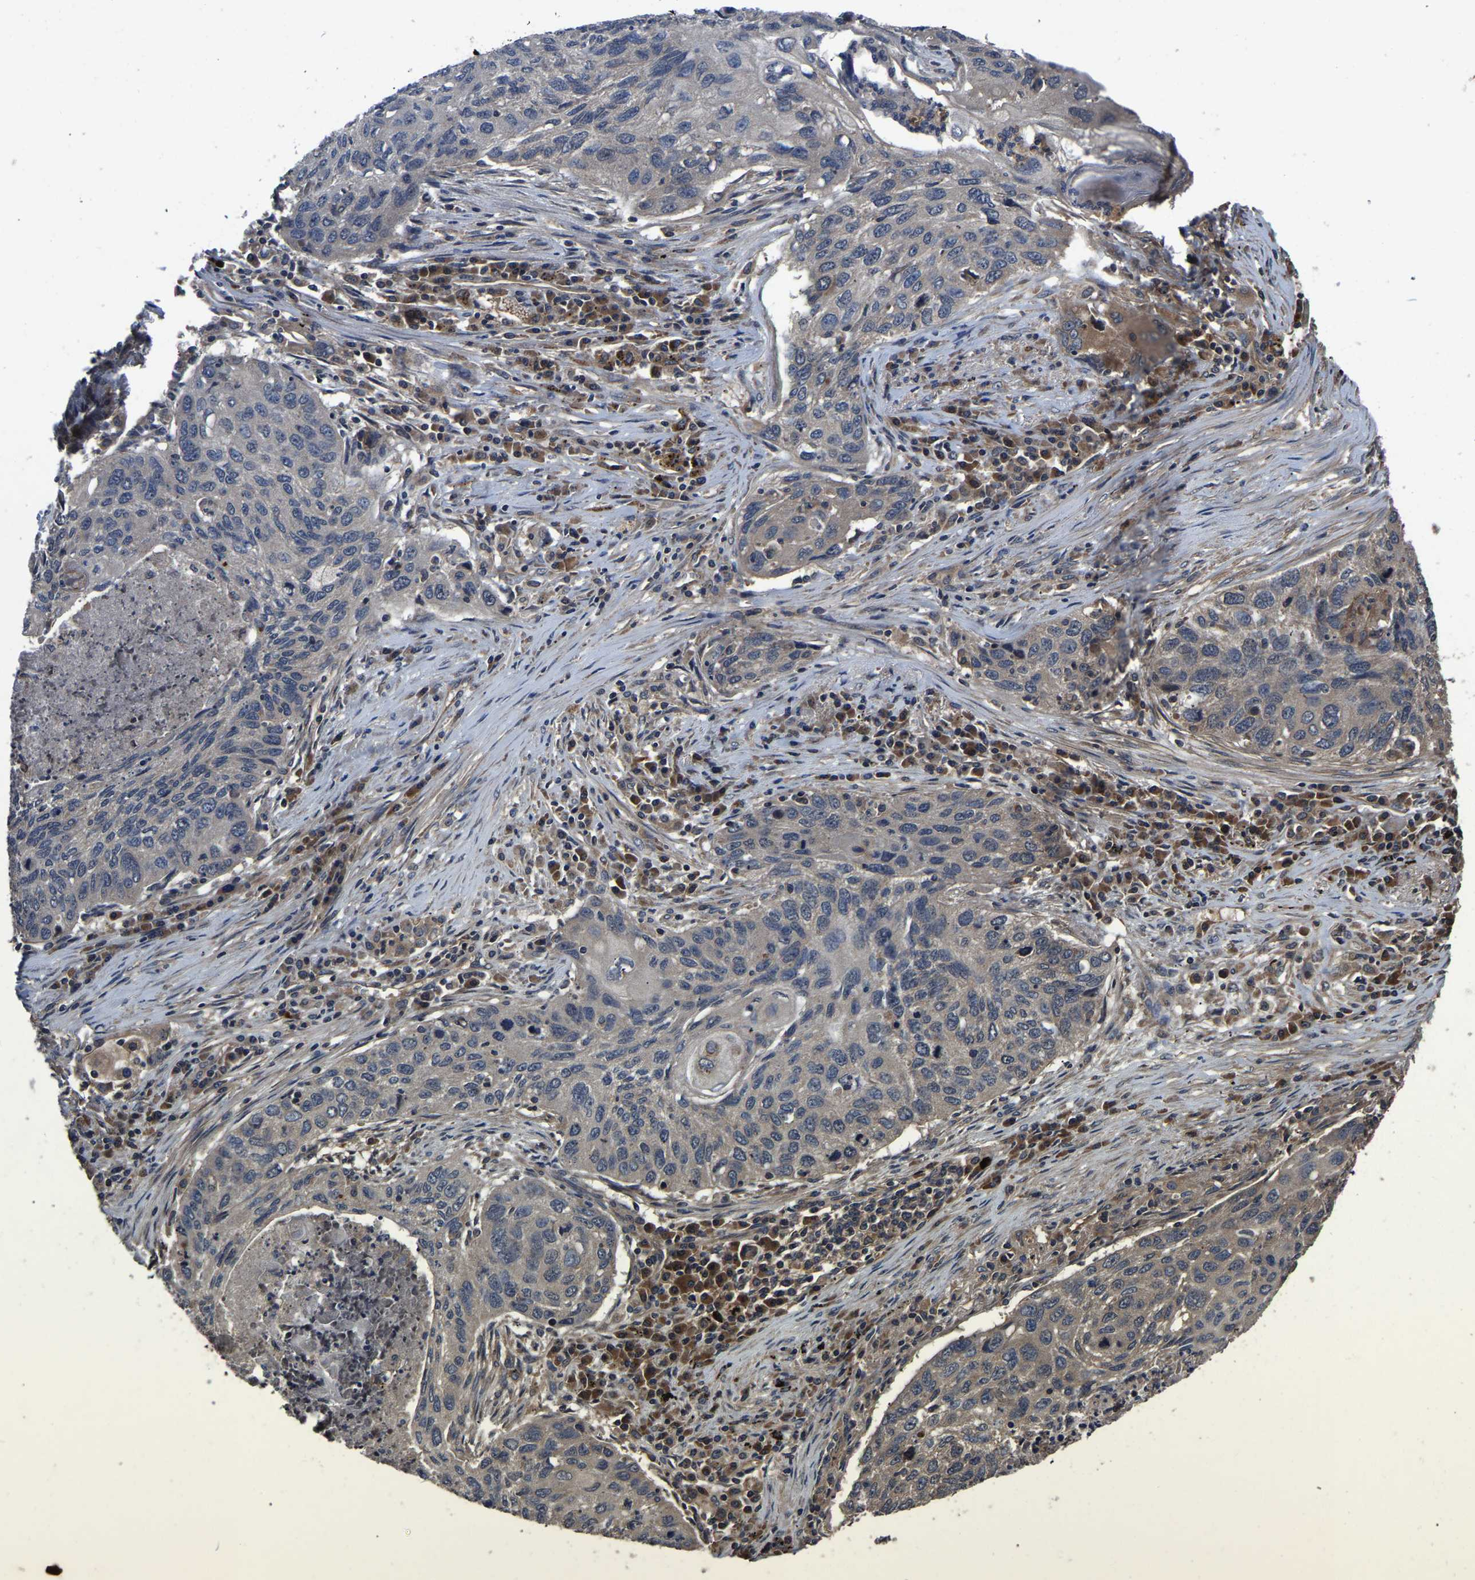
{"staining": {"intensity": "moderate", "quantity": "<25%", "location": "cytoplasmic/membranous"}, "tissue": "lung cancer", "cell_type": "Tumor cells", "image_type": "cancer", "snomed": [{"axis": "morphology", "description": "Squamous cell carcinoma, NOS"}, {"axis": "topography", "description": "Lung"}], "caption": "A micrograph of human lung cancer stained for a protein exhibits moderate cytoplasmic/membranous brown staining in tumor cells.", "gene": "CRYZL1", "patient": {"sex": "female", "age": 63}}